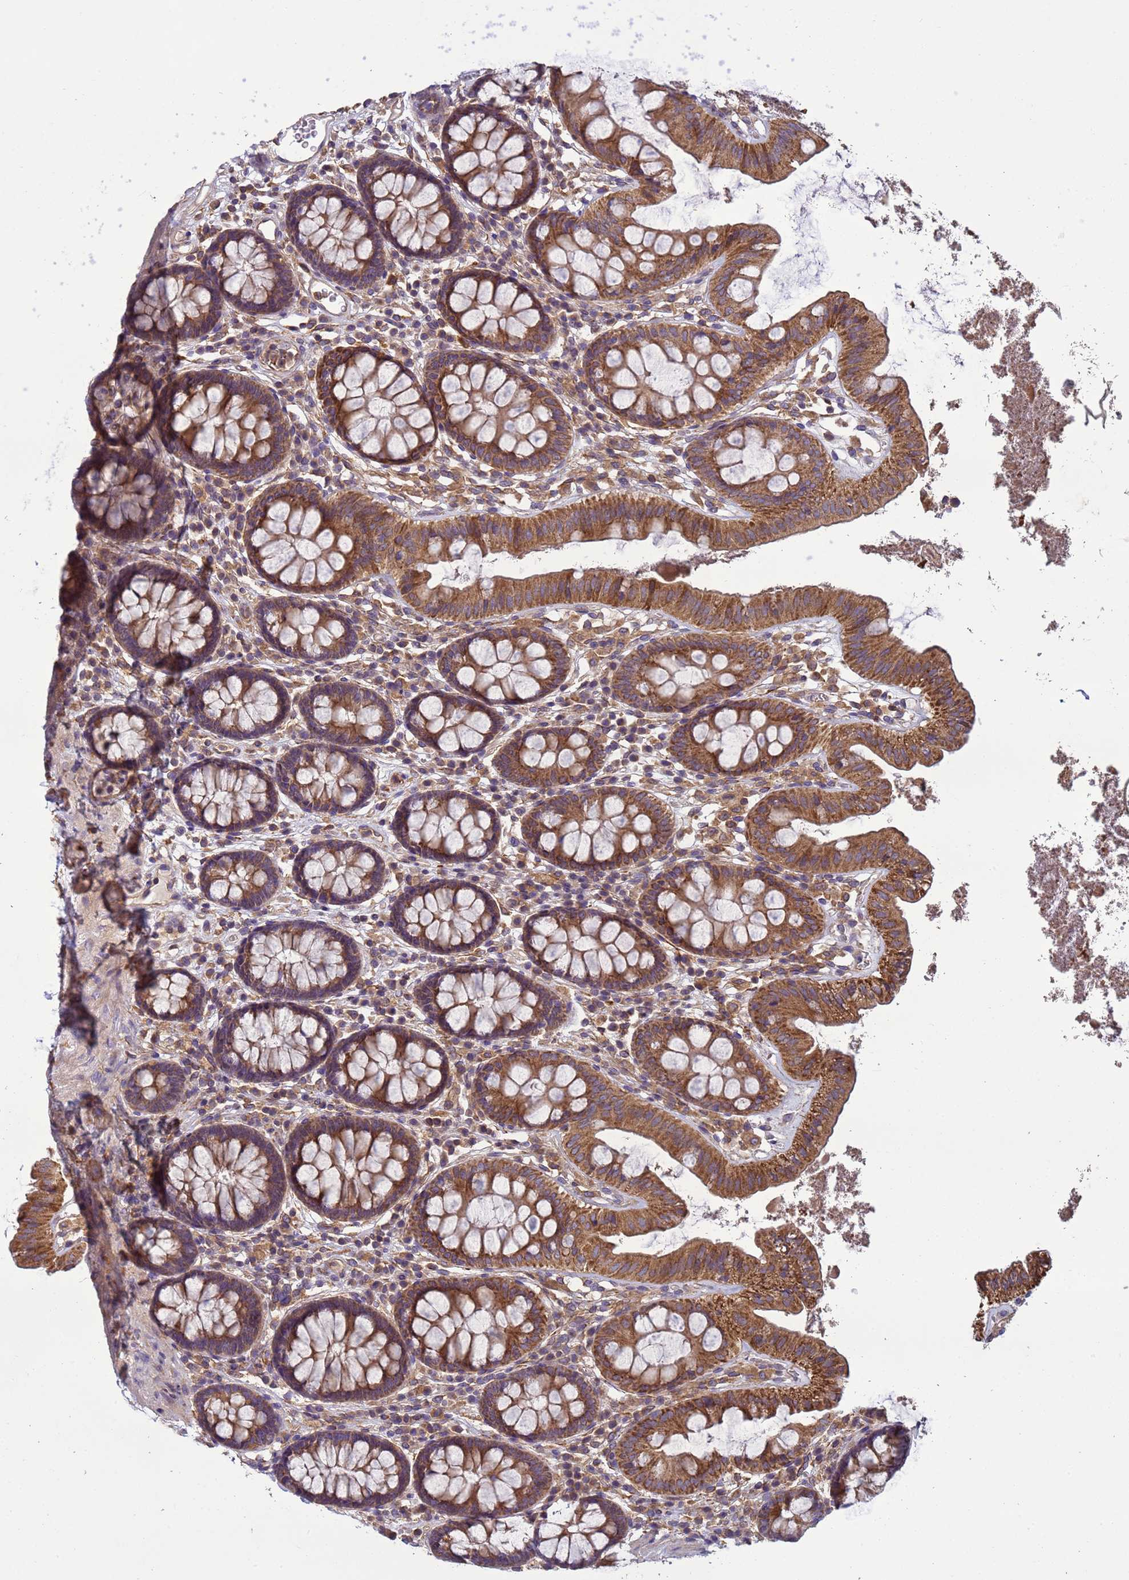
{"staining": {"intensity": "moderate", "quantity": ">75%", "location": "cytoplasmic/membranous"}, "tissue": "colon", "cell_type": "Endothelial cells", "image_type": "normal", "snomed": [{"axis": "morphology", "description": "Normal tissue, NOS"}, {"axis": "topography", "description": "Colon"}], "caption": "Protein expression analysis of unremarkable colon demonstrates moderate cytoplasmic/membranous expression in approximately >75% of endothelial cells.", "gene": "RAB10", "patient": {"sex": "male", "age": 84}}